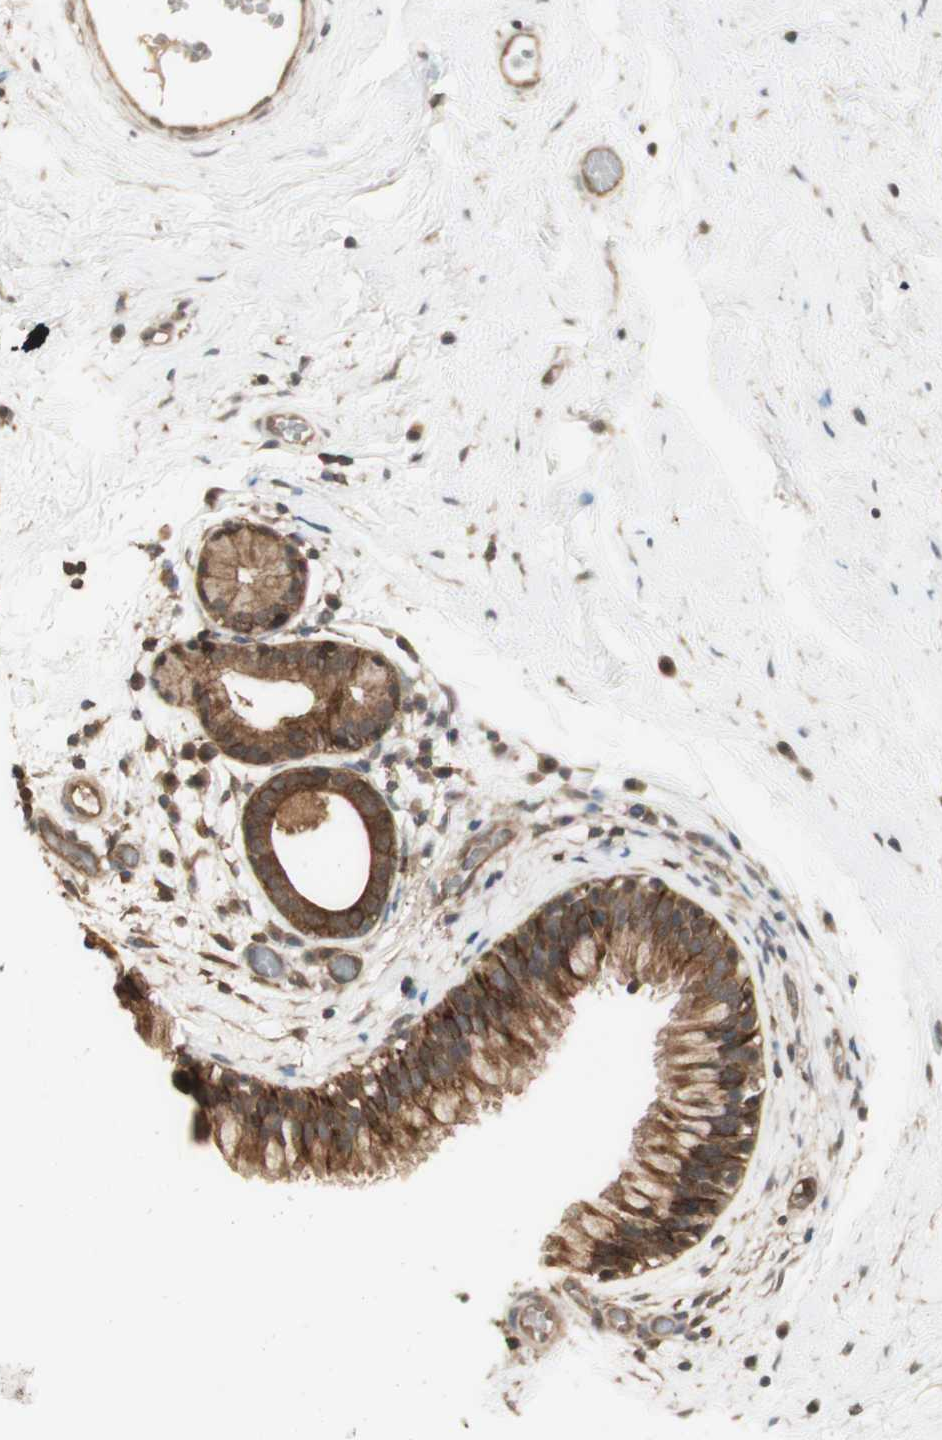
{"staining": {"intensity": "strong", "quantity": ">75%", "location": "cytoplasmic/membranous"}, "tissue": "nasopharynx", "cell_type": "Respiratory epithelial cells", "image_type": "normal", "snomed": [{"axis": "morphology", "description": "Normal tissue, NOS"}, {"axis": "morphology", "description": "Inflammation, NOS"}, {"axis": "topography", "description": "Nasopharynx"}], "caption": "Strong cytoplasmic/membranous staining for a protein is present in about >75% of respiratory epithelial cells of benign nasopharynx using immunohistochemistry.", "gene": "YWHAB", "patient": {"sex": "male", "age": 48}}